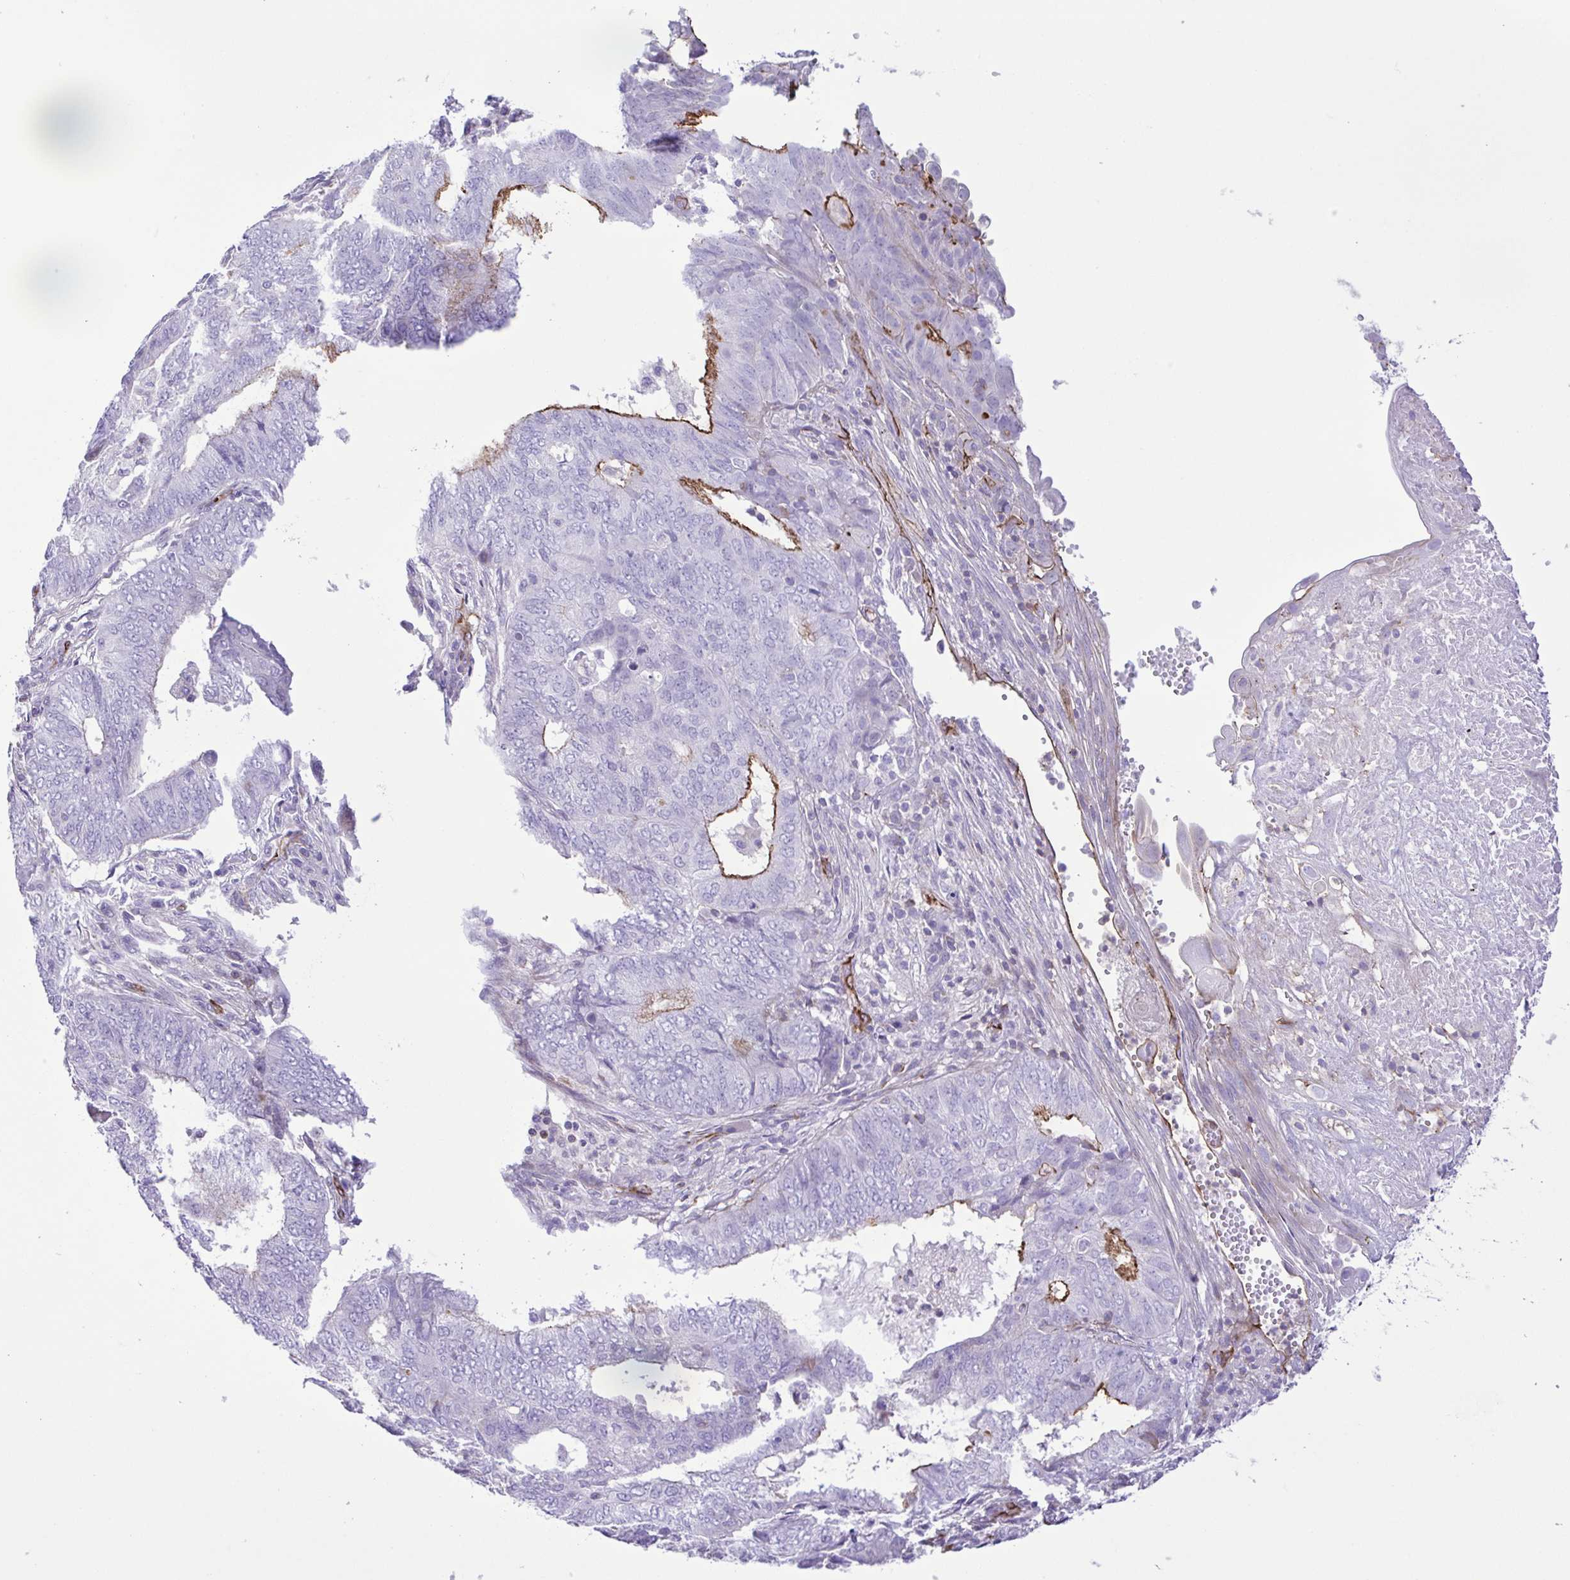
{"staining": {"intensity": "negative", "quantity": "none", "location": "none"}, "tissue": "endometrial cancer", "cell_type": "Tumor cells", "image_type": "cancer", "snomed": [{"axis": "morphology", "description": "Adenocarcinoma, NOS"}, {"axis": "topography", "description": "Endometrium"}], "caption": "Tumor cells are negative for brown protein staining in adenocarcinoma (endometrial).", "gene": "FLT1", "patient": {"sex": "female", "age": 62}}